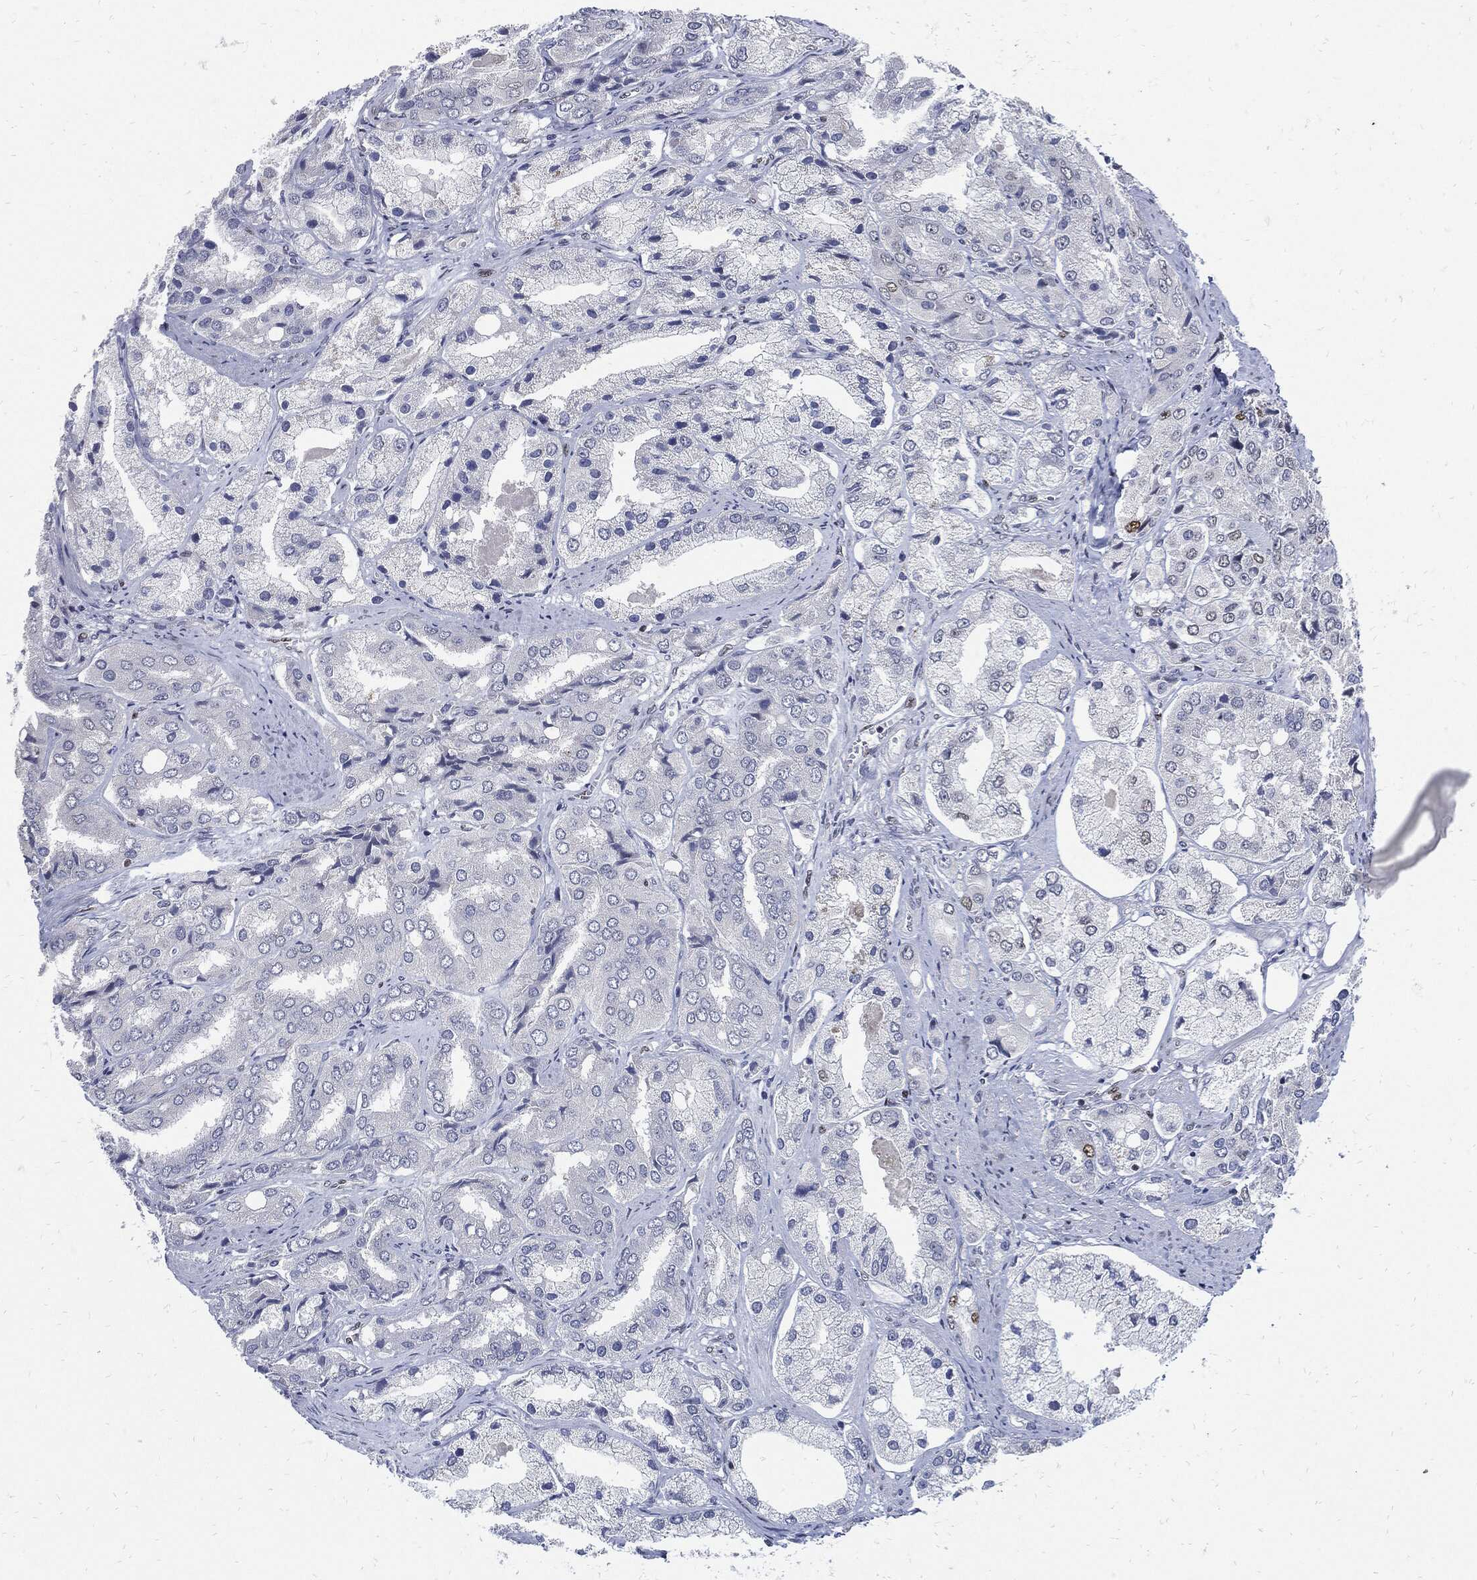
{"staining": {"intensity": "weak", "quantity": "<25%", "location": "nuclear"}, "tissue": "prostate cancer", "cell_type": "Tumor cells", "image_type": "cancer", "snomed": [{"axis": "morphology", "description": "Adenocarcinoma, Low grade"}, {"axis": "topography", "description": "Prostate"}], "caption": "Prostate low-grade adenocarcinoma was stained to show a protein in brown. There is no significant staining in tumor cells.", "gene": "NBN", "patient": {"sex": "male", "age": 69}}